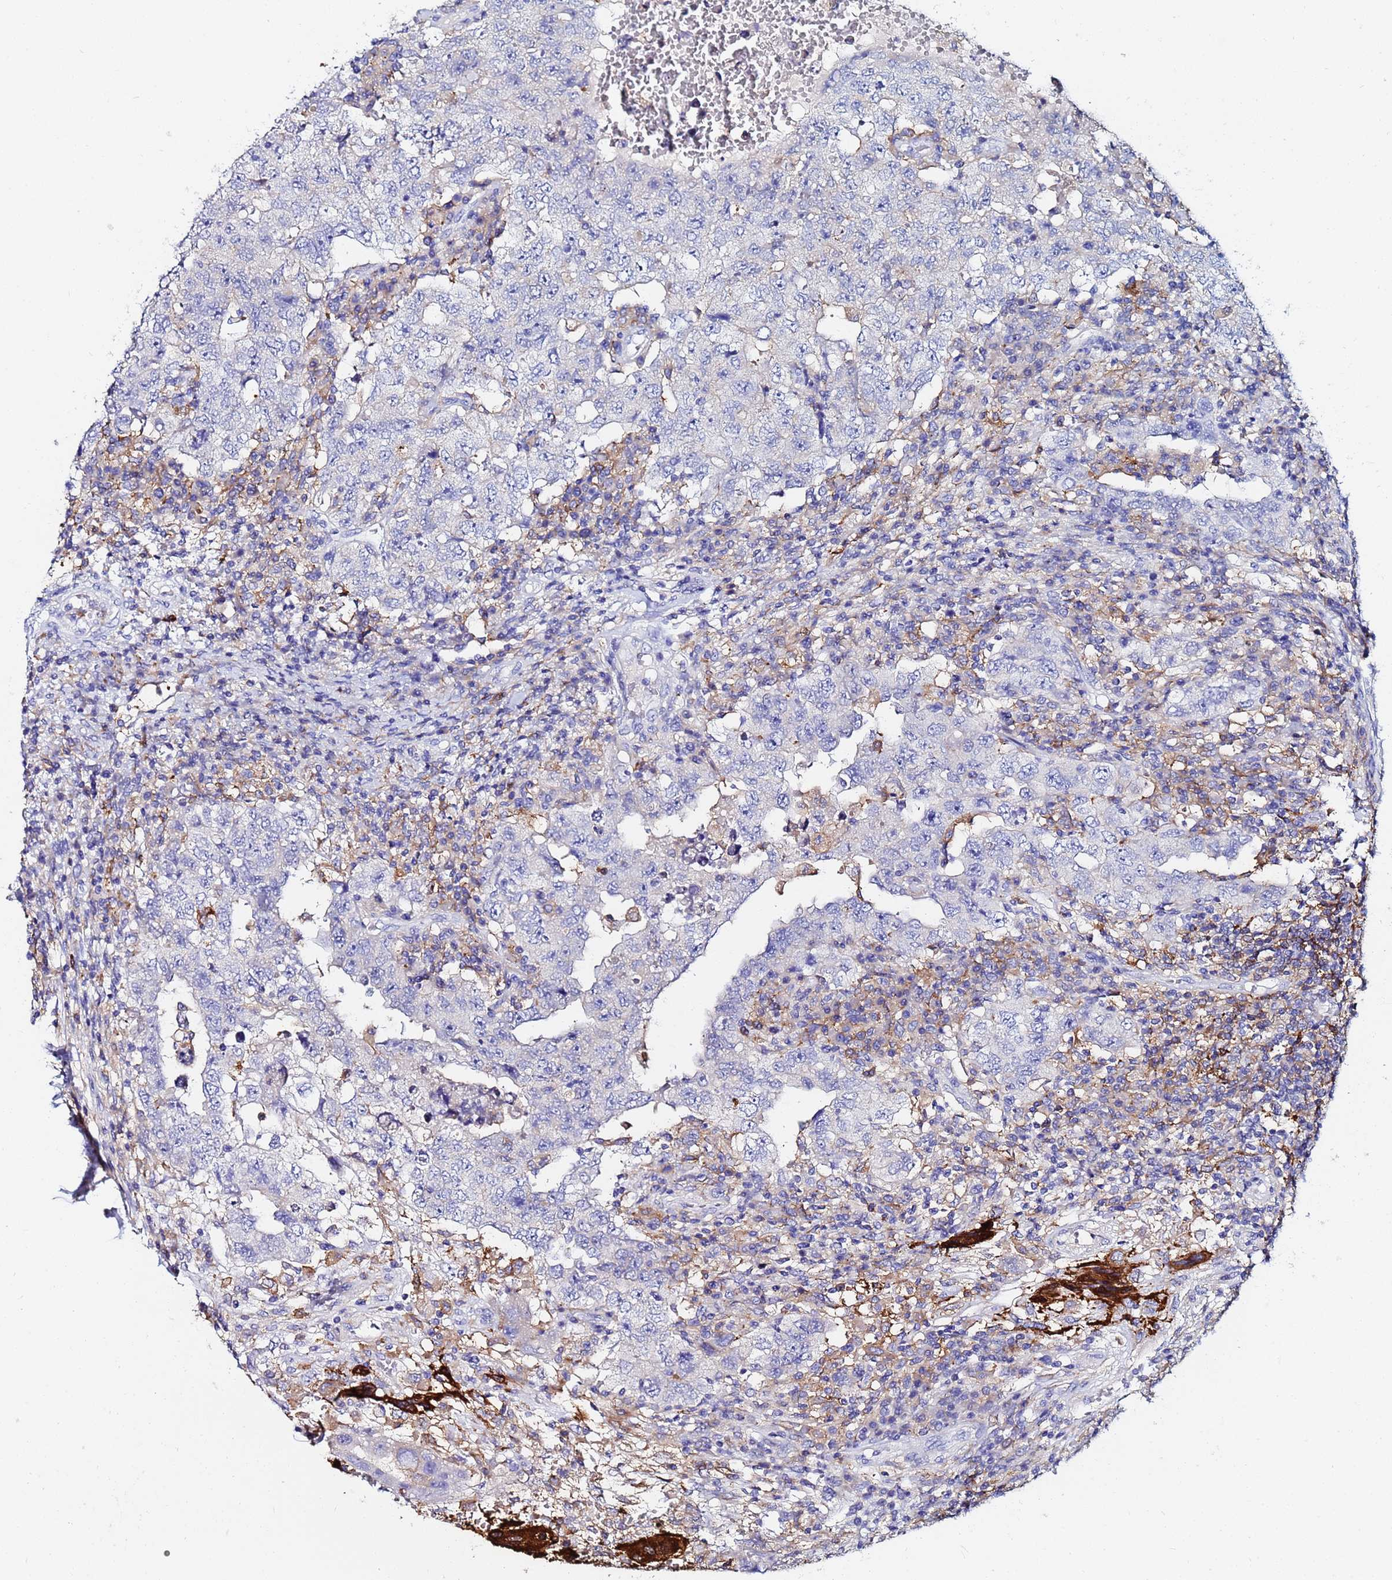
{"staining": {"intensity": "negative", "quantity": "none", "location": "none"}, "tissue": "testis cancer", "cell_type": "Tumor cells", "image_type": "cancer", "snomed": [{"axis": "morphology", "description": "Carcinoma, Embryonal, NOS"}, {"axis": "topography", "description": "Testis"}], "caption": "This is an immunohistochemistry (IHC) histopathology image of testis embryonal carcinoma. There is no expression in tumor cells.", "gene": "BASP1", "patient": {"sex": "male", "age": 26}}